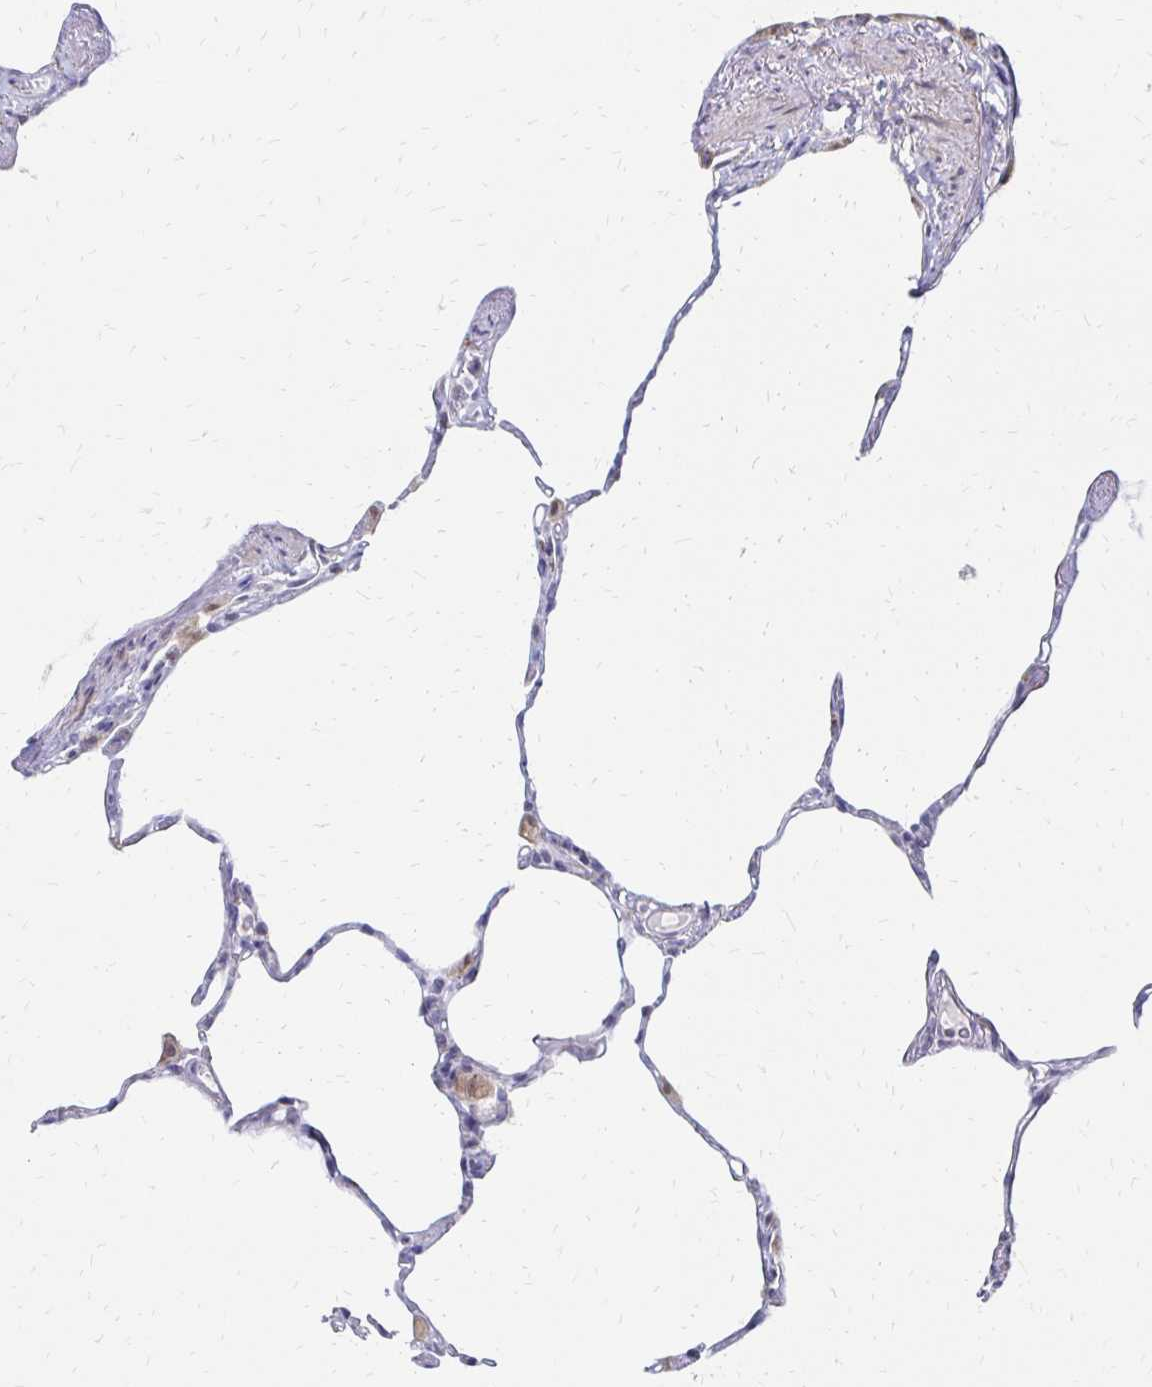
{"staining": {"intensity": "negative", "quantity": "none", "location": "none"}, "tissue": "lung", "cell_type": "Alveolar cells", "image_type": "normal", "snomed": [{"axis": "morphology", "description": "Normal tissue, NOS"}, {"axis": "topography", "description": "Lung"}], "caption": "Lung was stained to show a protein in brown. There is no significant staining in alveolar cells. Nuclei are stained in blue.", "gene": "ATOSB", "patient": {"sex": "male", "age": 65}}